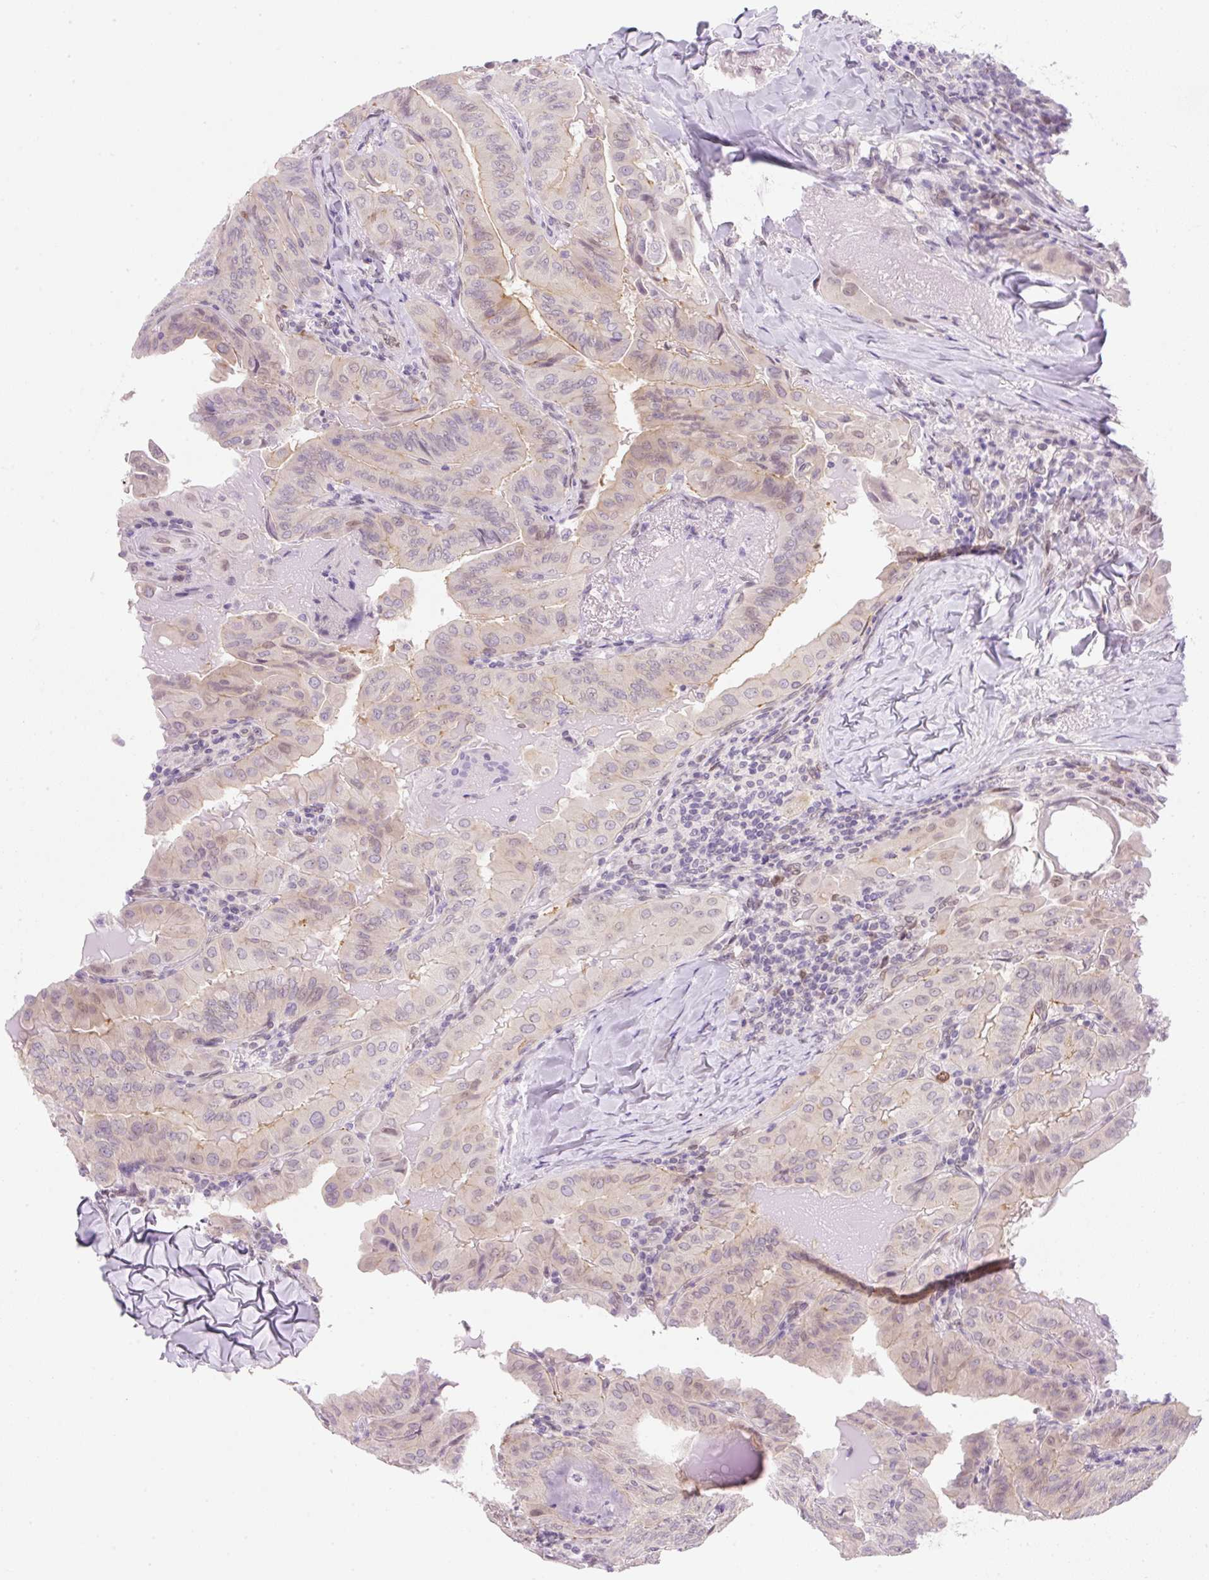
{"staining": {"intensity": "weak", "quantity": "25%-75%", "location": "cytoplasmic/membranous,nuclear"}, "tissue": "thyroid cancer", "cell_type": "Tumor cells", "image_type": "cancer", "snomed": [{"axis": "morphology", "description": "Papillary adenocarcinoma, NOS"}, {"axis": "topography", "description": "Thyroid gland"}], "caption": "Human papillary adenocarcinoma (thyroid) stained for a protein (brown) shows weak cytoplasmic/membranous and nuclear positive expression in approximately 25%-75% of tumor cells.", "gene": "SYNE3", "patient": {"sex": "female", "age": 68}}